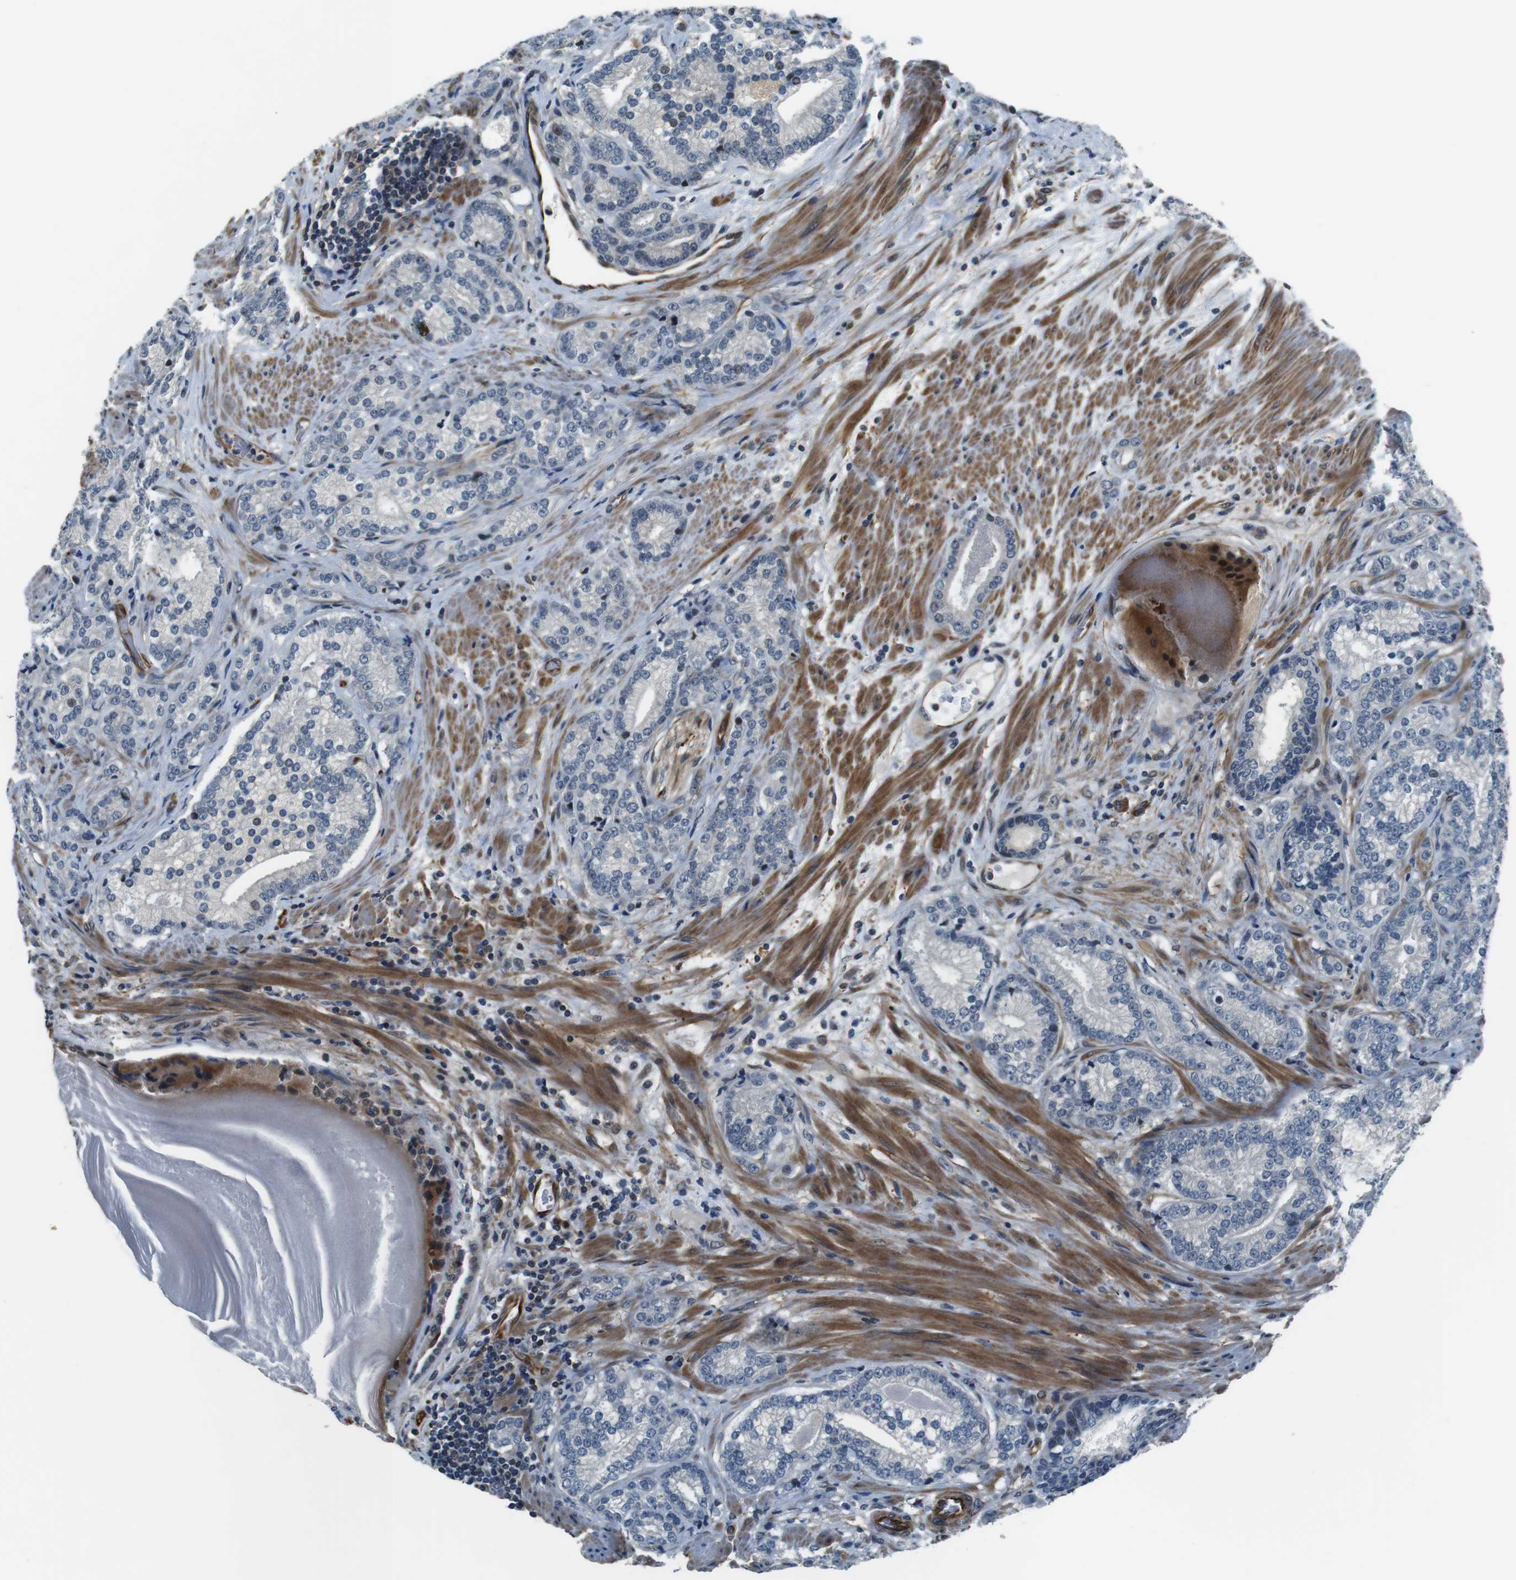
{"staining": {"intensity": "negative", "quantity": "none", "location": "none"}, "tissue": "prostate cancer", "cell_type": "Tumor cells", "image_type": "cancer", "snomed": [{"axis": "morphology", "description": "Adenocarcinoma, High grade"}, {"axis": "topography", "description": "Prostate"}], "caption": "Immunohistochemistry photomicrograph of prostate high-grade adenocarcinoma stained for a protein (brown), which exhibits no positivity in tumor cells.", "gene": "LRRC49", "patient": {"sex": "male", "age": 61}}